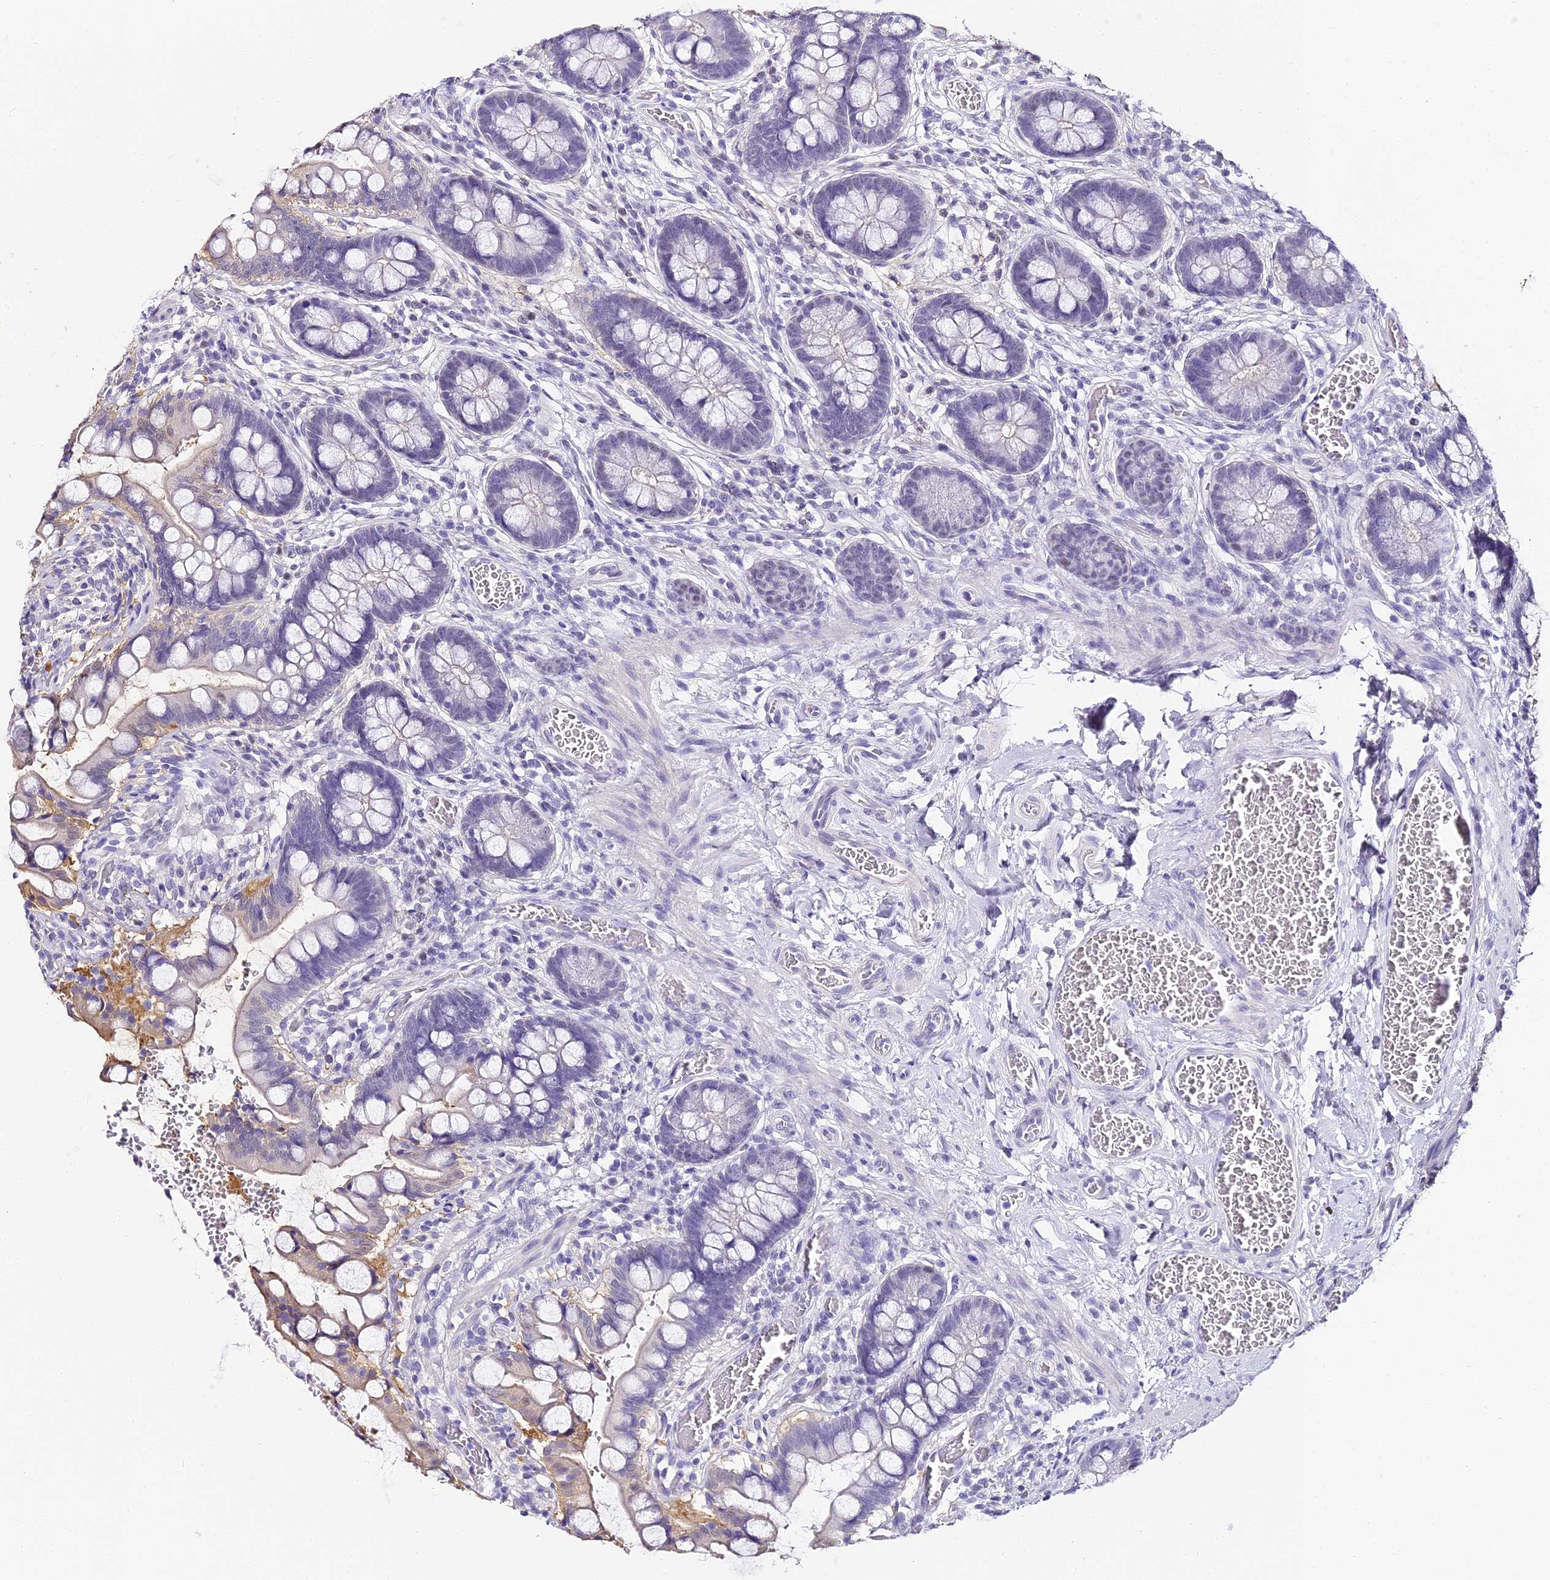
{"staining": {"intensity": "weak", "quantity": "<25%", "location": "nuclear"}, "tissue": "small intestine", "cell_type": "Glandular cells", "image_type": "normal", "snomed": [{"axis": "morphology", "description": "Normal tissue, NOS"}, {"axis": "topography", "description": "Small intestine"}], "caption": "This is a photomicrograph of immunohistochemistry (IHC) staining of unremarkable small intestine, which shows no staining in glandular cells.", "gene": "ABHD14A", "patient": {"sex": "male", "age": 52}}